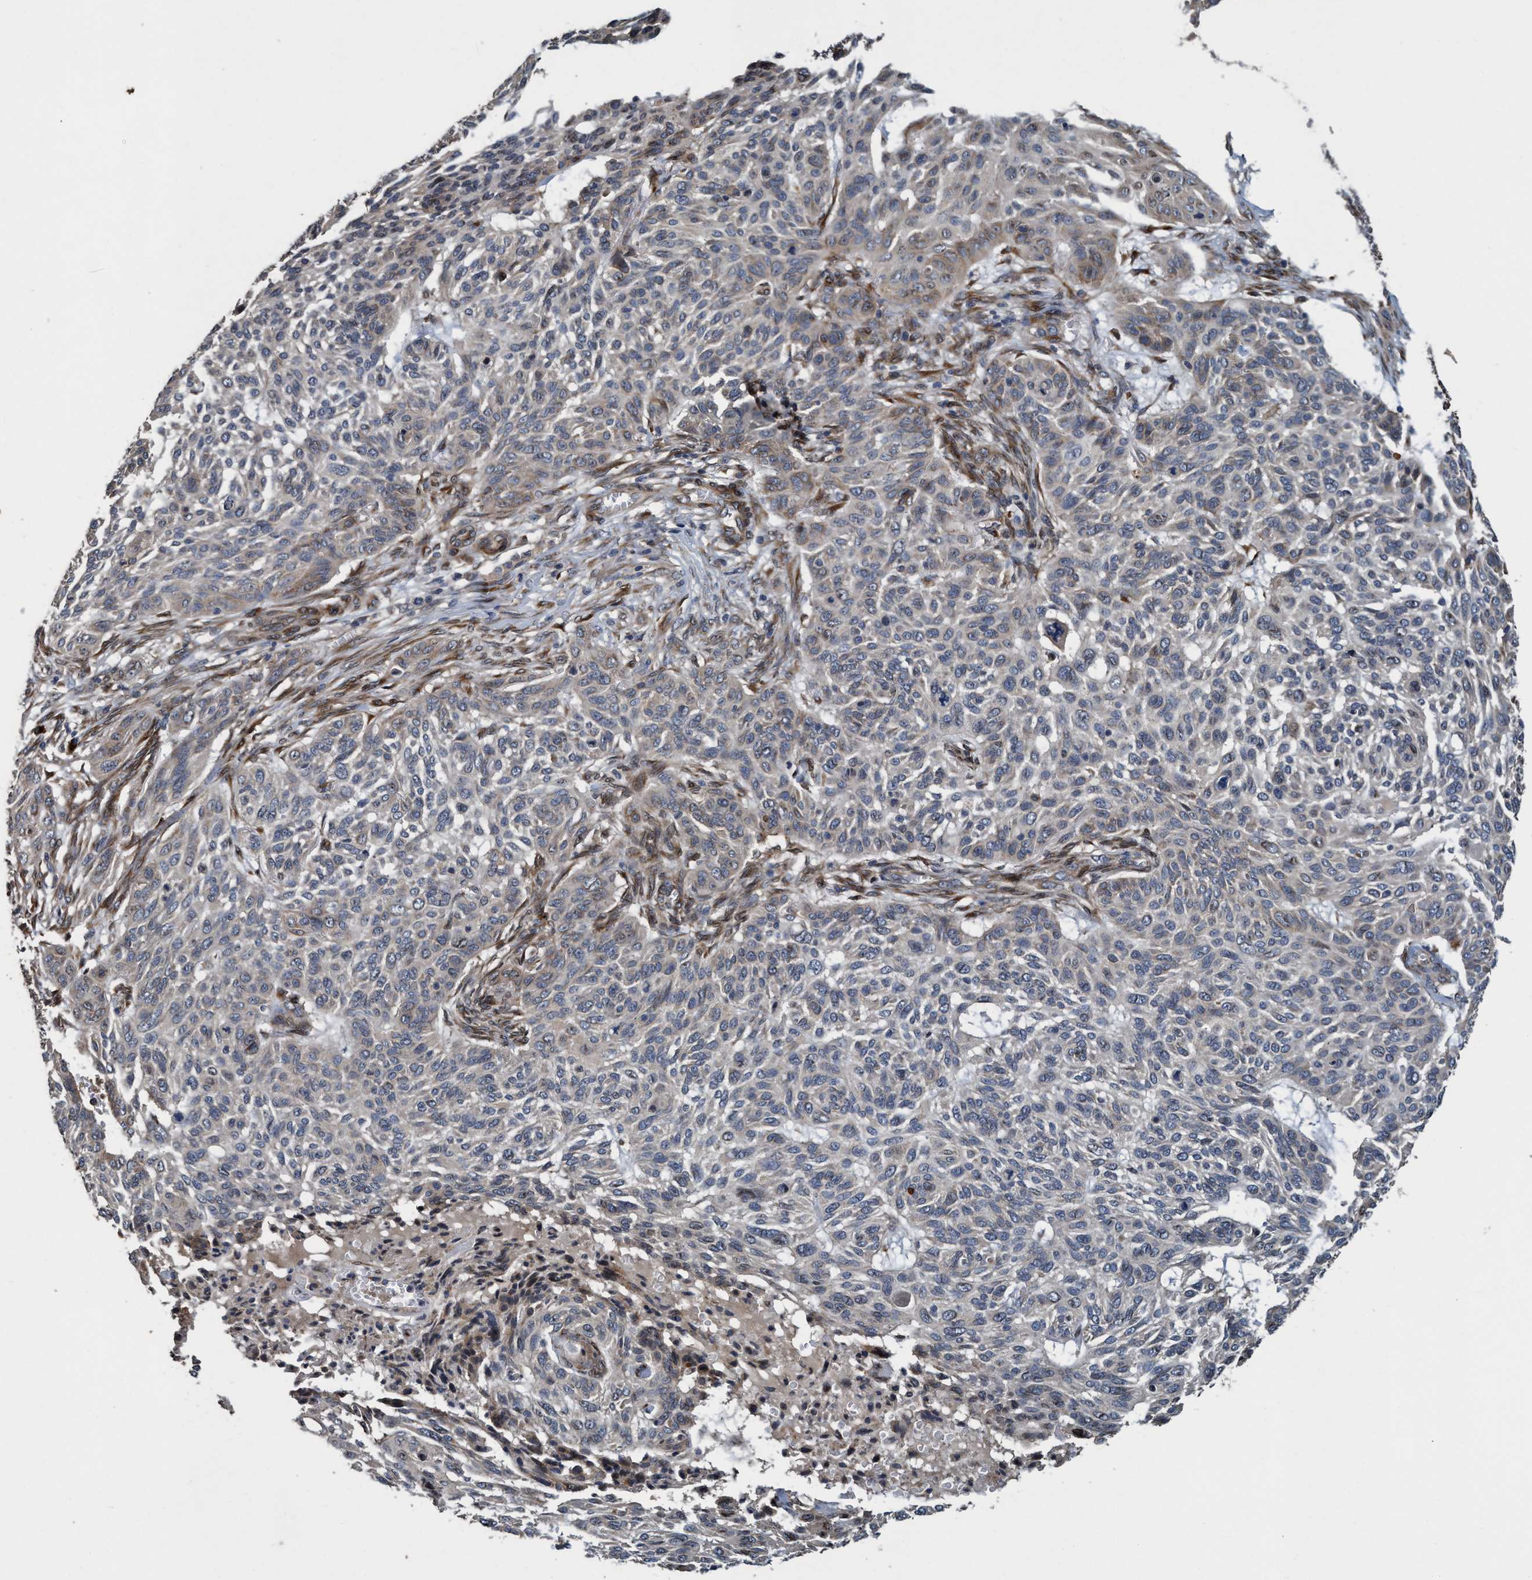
{"staining": {"intensity": "negative", "quantity": "none", "location": "none"}, "tissue": "skin cancer", "cell_type": "Tumor cells", "image_type": "cancer", "snomed": [{"axis": "morphology", "description": "Basal cell carcinoma"}, {"axis": "topography", "description": "Skin"}], "caption": "This is an immunohistochemistry (IHC) micrograph of skin cancer (basal cell carcinoma). There is no positivity in tumor cells.", "gene": "MACC1", "patient": {"sex": "male", "age": 85}}